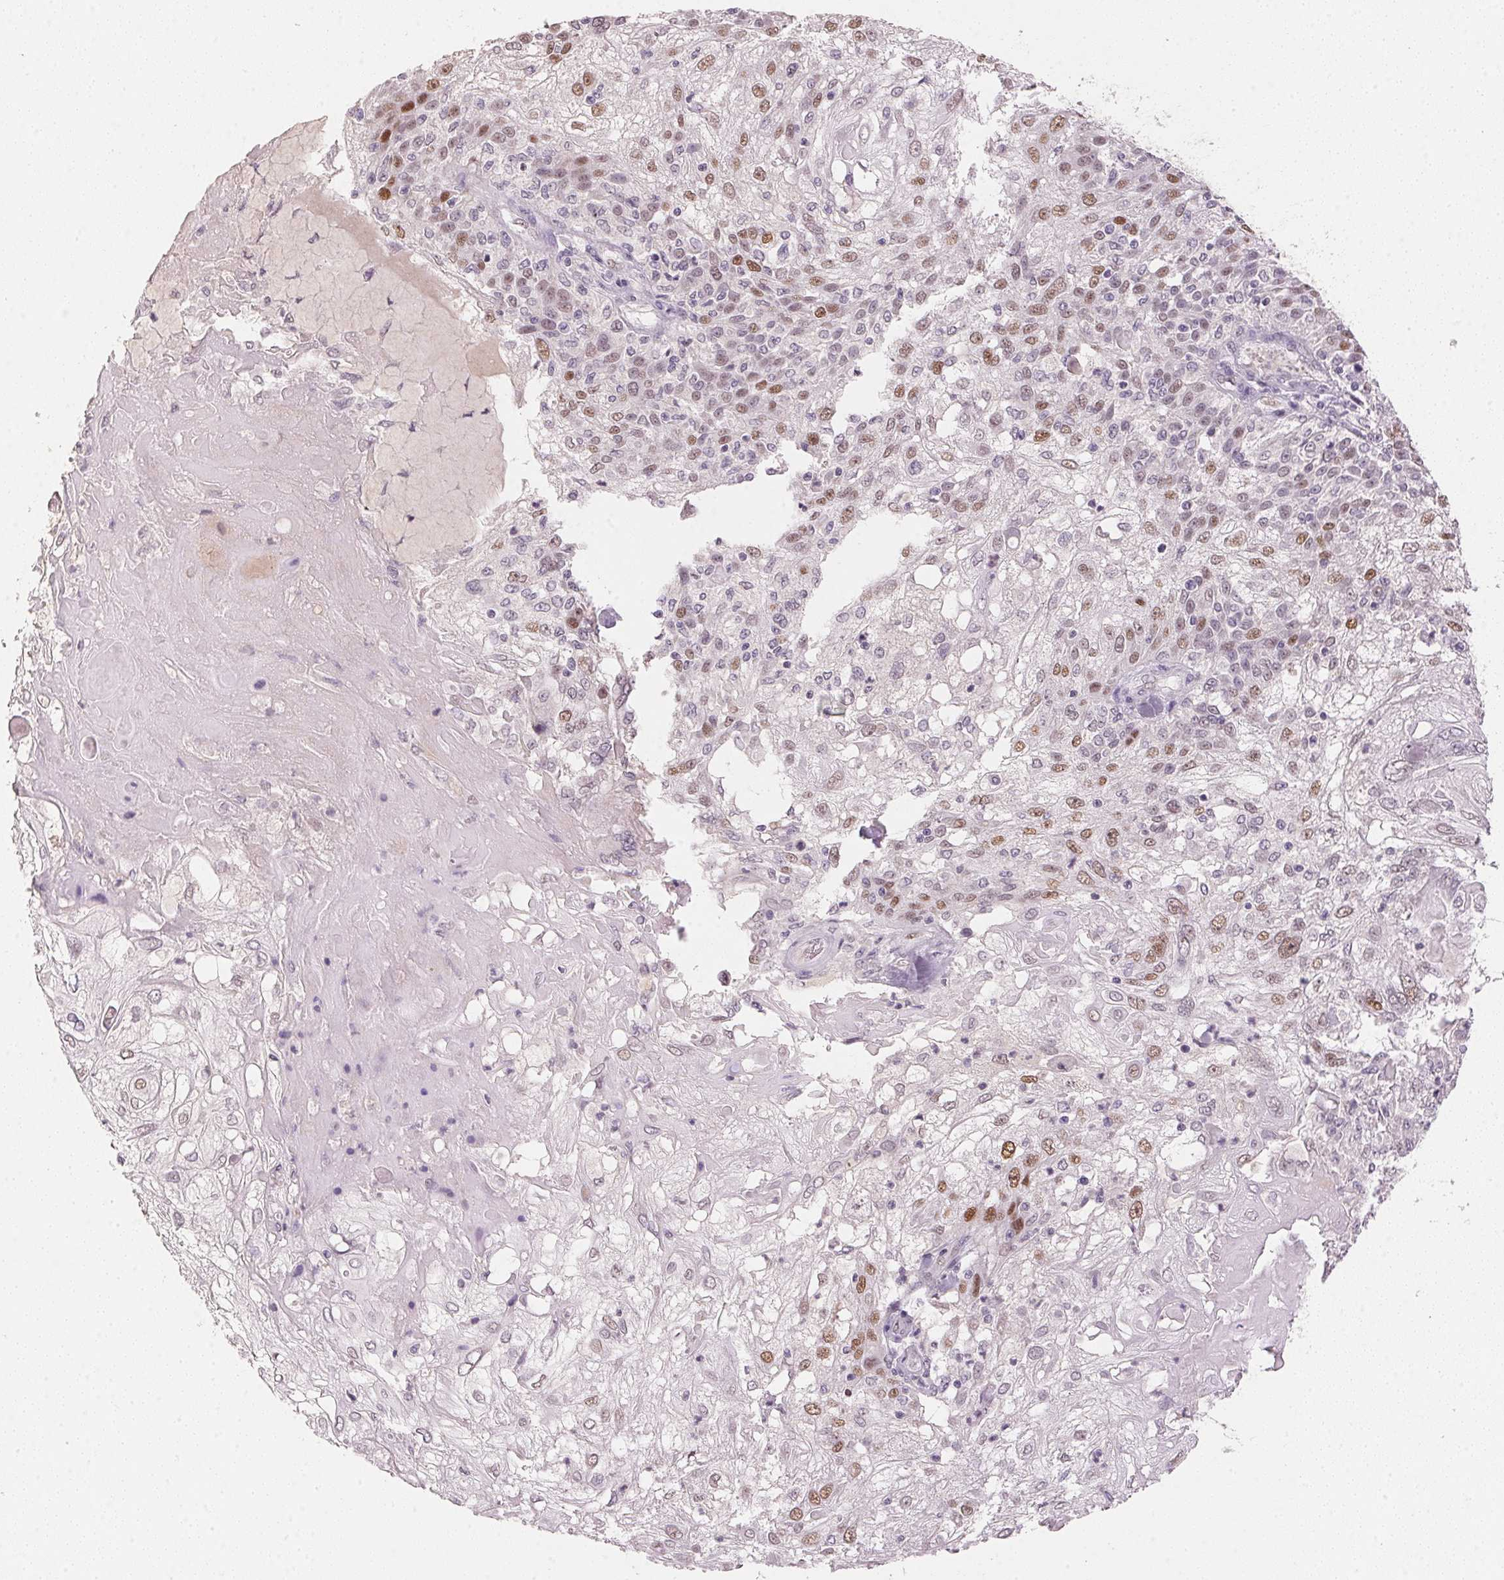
{"staining": {"intensity": "moderate", "quantity": "25%-75%", "location": "nuclear"}, "tissue": "skin cancer", "cell_type": "Tumor cells", "image_type": "cancer", "snomed": [{"axis": "morphology", "description": "Normal tissue, NOS"}, {"axis": "morphology", "description": "Squamous cell carcinoma, NOS"}, {"axis": "topography", "description": "Skin"}], "caption": "Tumor cells reveal medium levels of moderate nuclear positivity in approximately 25%-75% of cells in human skin squamous cell carcinoma.", "gene": "POLR3G", "patient": {"sex": "female", "age": 83}}